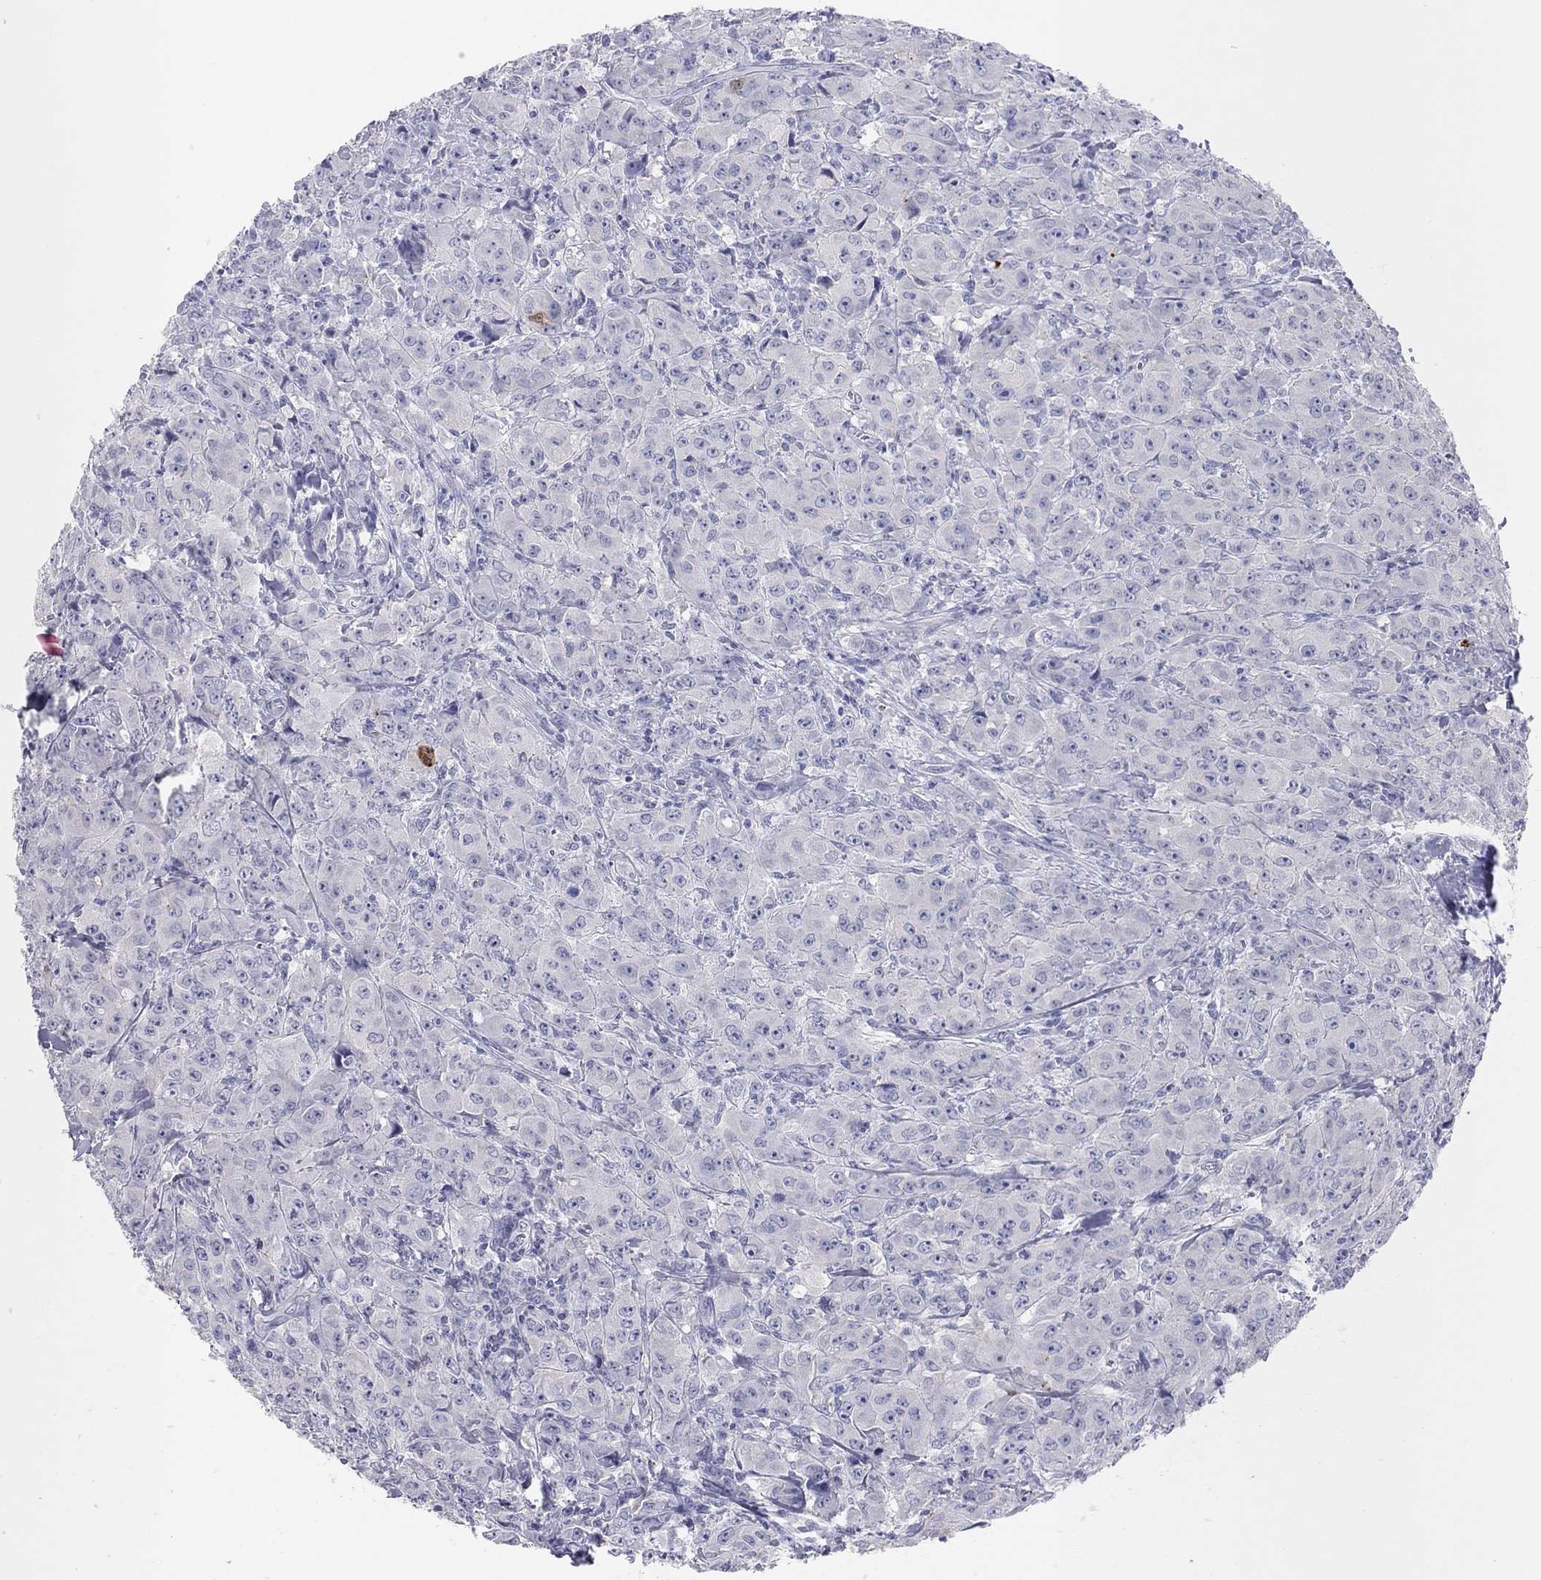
{"staining": {"intensity": "negative", "quantity": "none", "location": "none"}, "tissue": "breast cancer", "cell_type": "Tumor cells", "image_type": "cancer", "snomed": [{"axis": "morphology", "description": "Duct carcinoma"}, {"axis": "topography", "description": "Breast"}], "caption": "IHC of infiltrating ductal carcinoma (breast) reveals no expression in tumor cells. (DAB (3,3'-diaminobenzidine) immunohistochemistry (IHC) with hematoxylin counter stain).", "gene": "CPNE6", "patient": {"sex": "female", "age": 43}}